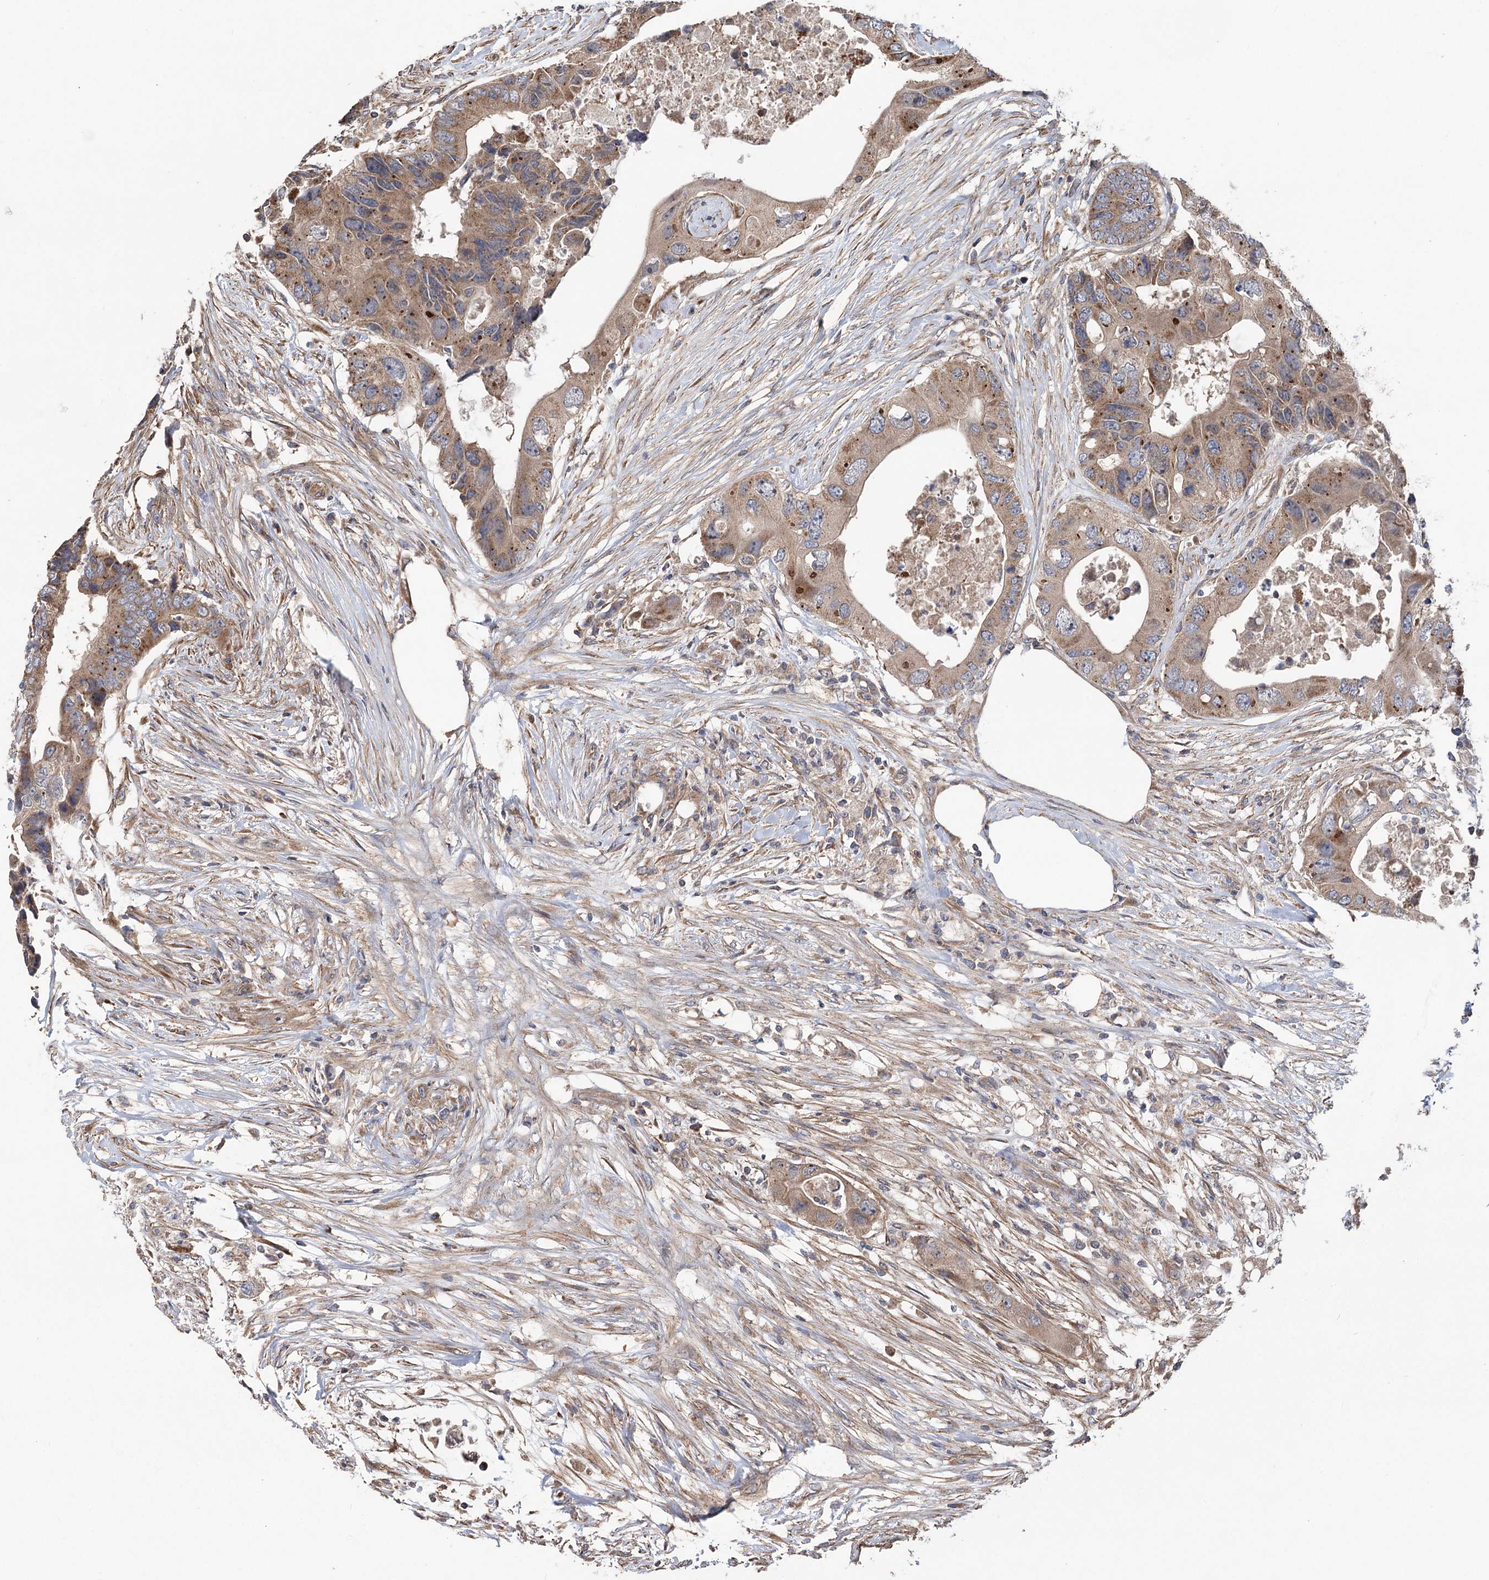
{"staining": {"intensity": "moderate", "quantity": ">75%", "location": "cytoplasmic/membranous"}, "tissue": "colorectal cancer", "cell_type": "Tumor cells", "image_type": "cancer", "snomed": [{"axis": "morphology", "description": "Adenocarcinoma, NOS"}, {"axis": "topography", "description": "Colon"}], "caption": "Immunohistochemistry (IHC) histopathology image of human colorectal cancer stained for a protein (brown), which exhibits medium levels of moderate cytoplasmic/membranous positivity in approximately >75% of tumor cells.", "gene": "RWDD4", "patient": {"sex": "male", "age": 71}}